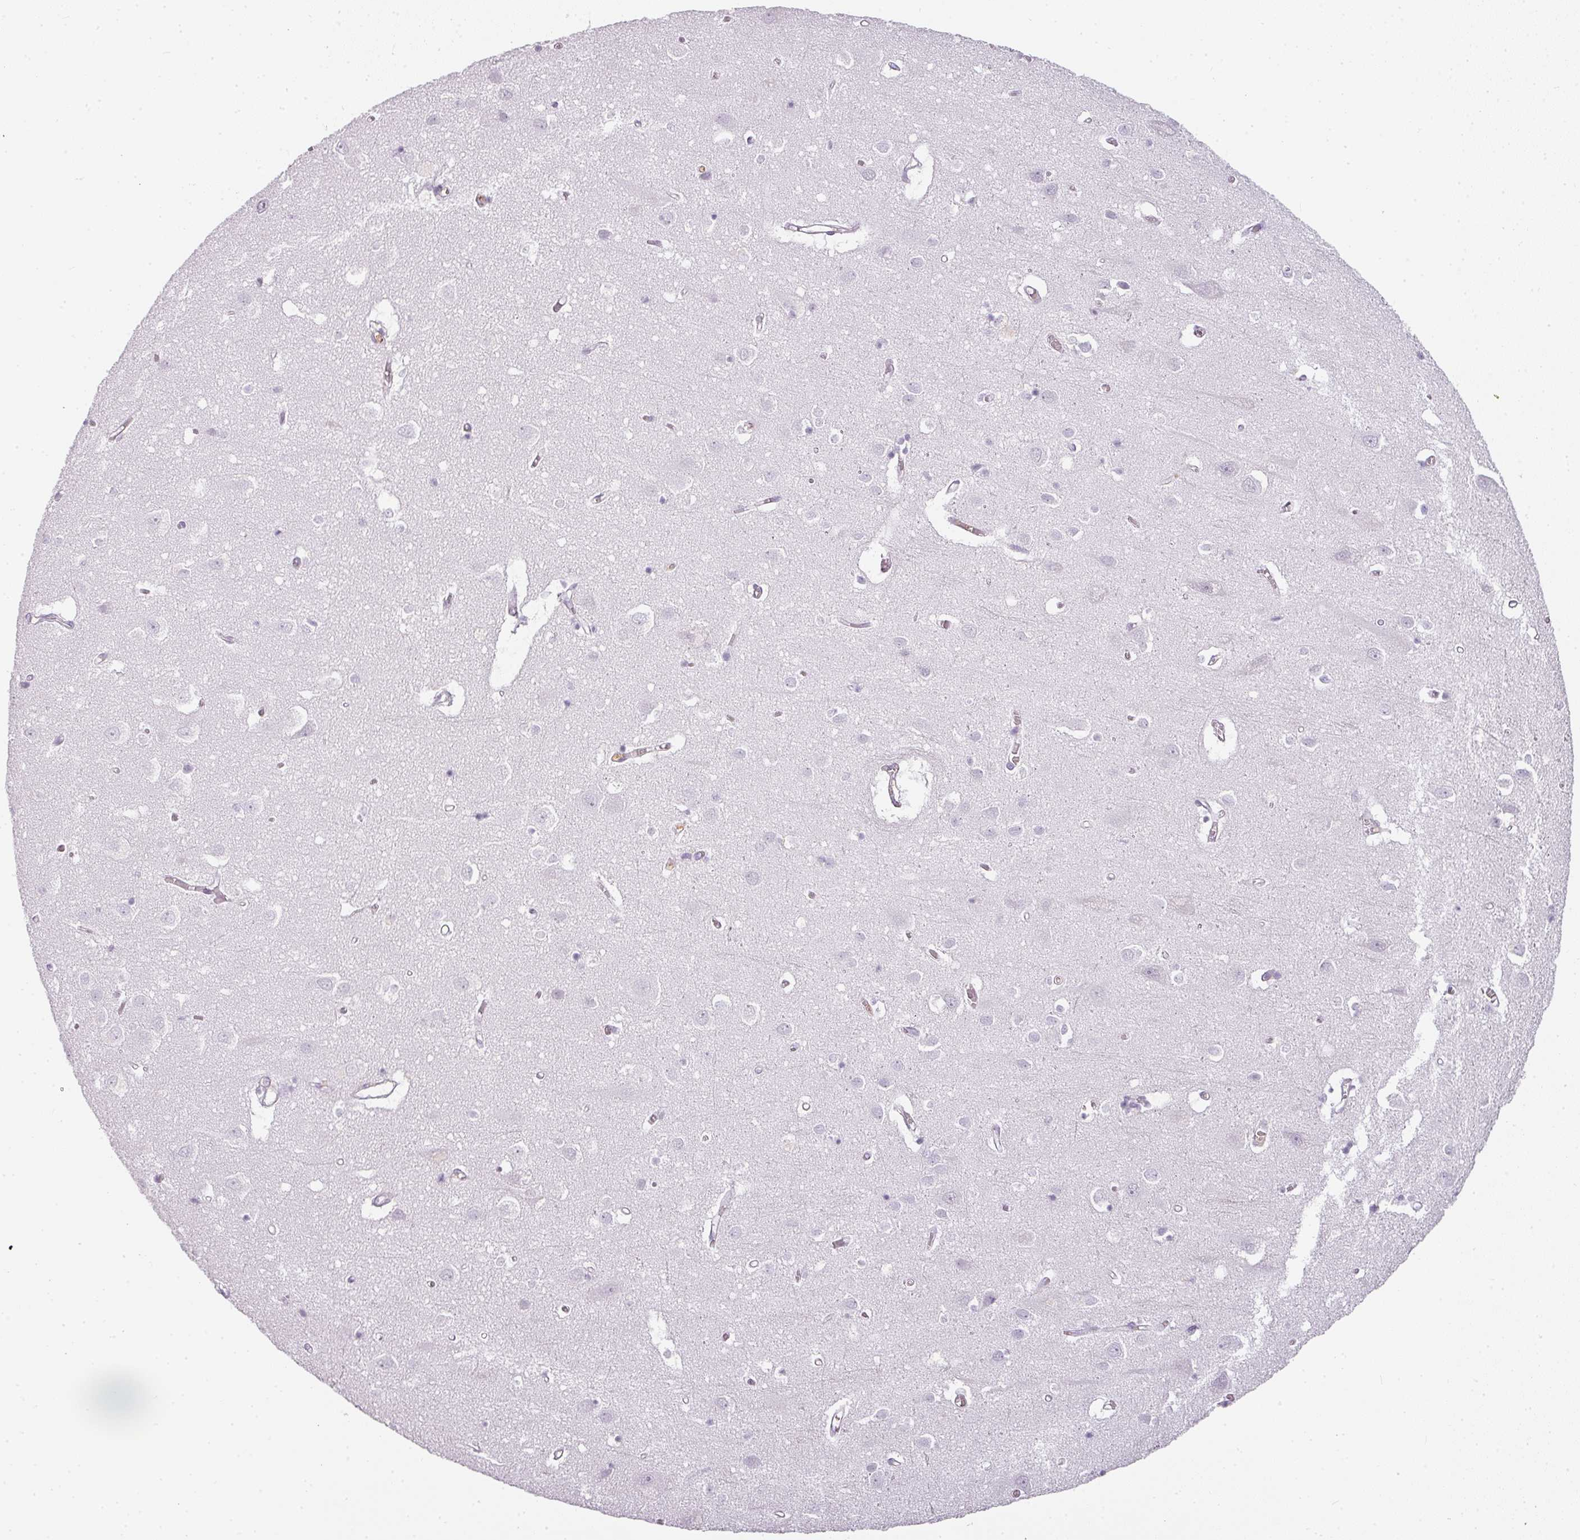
{"staining": {"intensity": "negative", "quantity": "none", "location": "none"}, "tissue": "cerebral cortex", "cell_type": "Endothelial cells", "image_type": "normal", "snomed": [{"axis": "morphology", "description": "Normal tissue, NOS"}, {"axis": "topography", "description": "Cerebral cortex"}], "caption": "Cerebral cortex was stained to show a protein in brown. There is no significant staining in endothelial cells. Brightfield microscopy of immunohistochemistry (IHC) stained with DAB (brown) and hematoxylin (blue), captured at high magnification.", "gene": "TMEM42", "patient": {"sex": "male", "age": 70}}